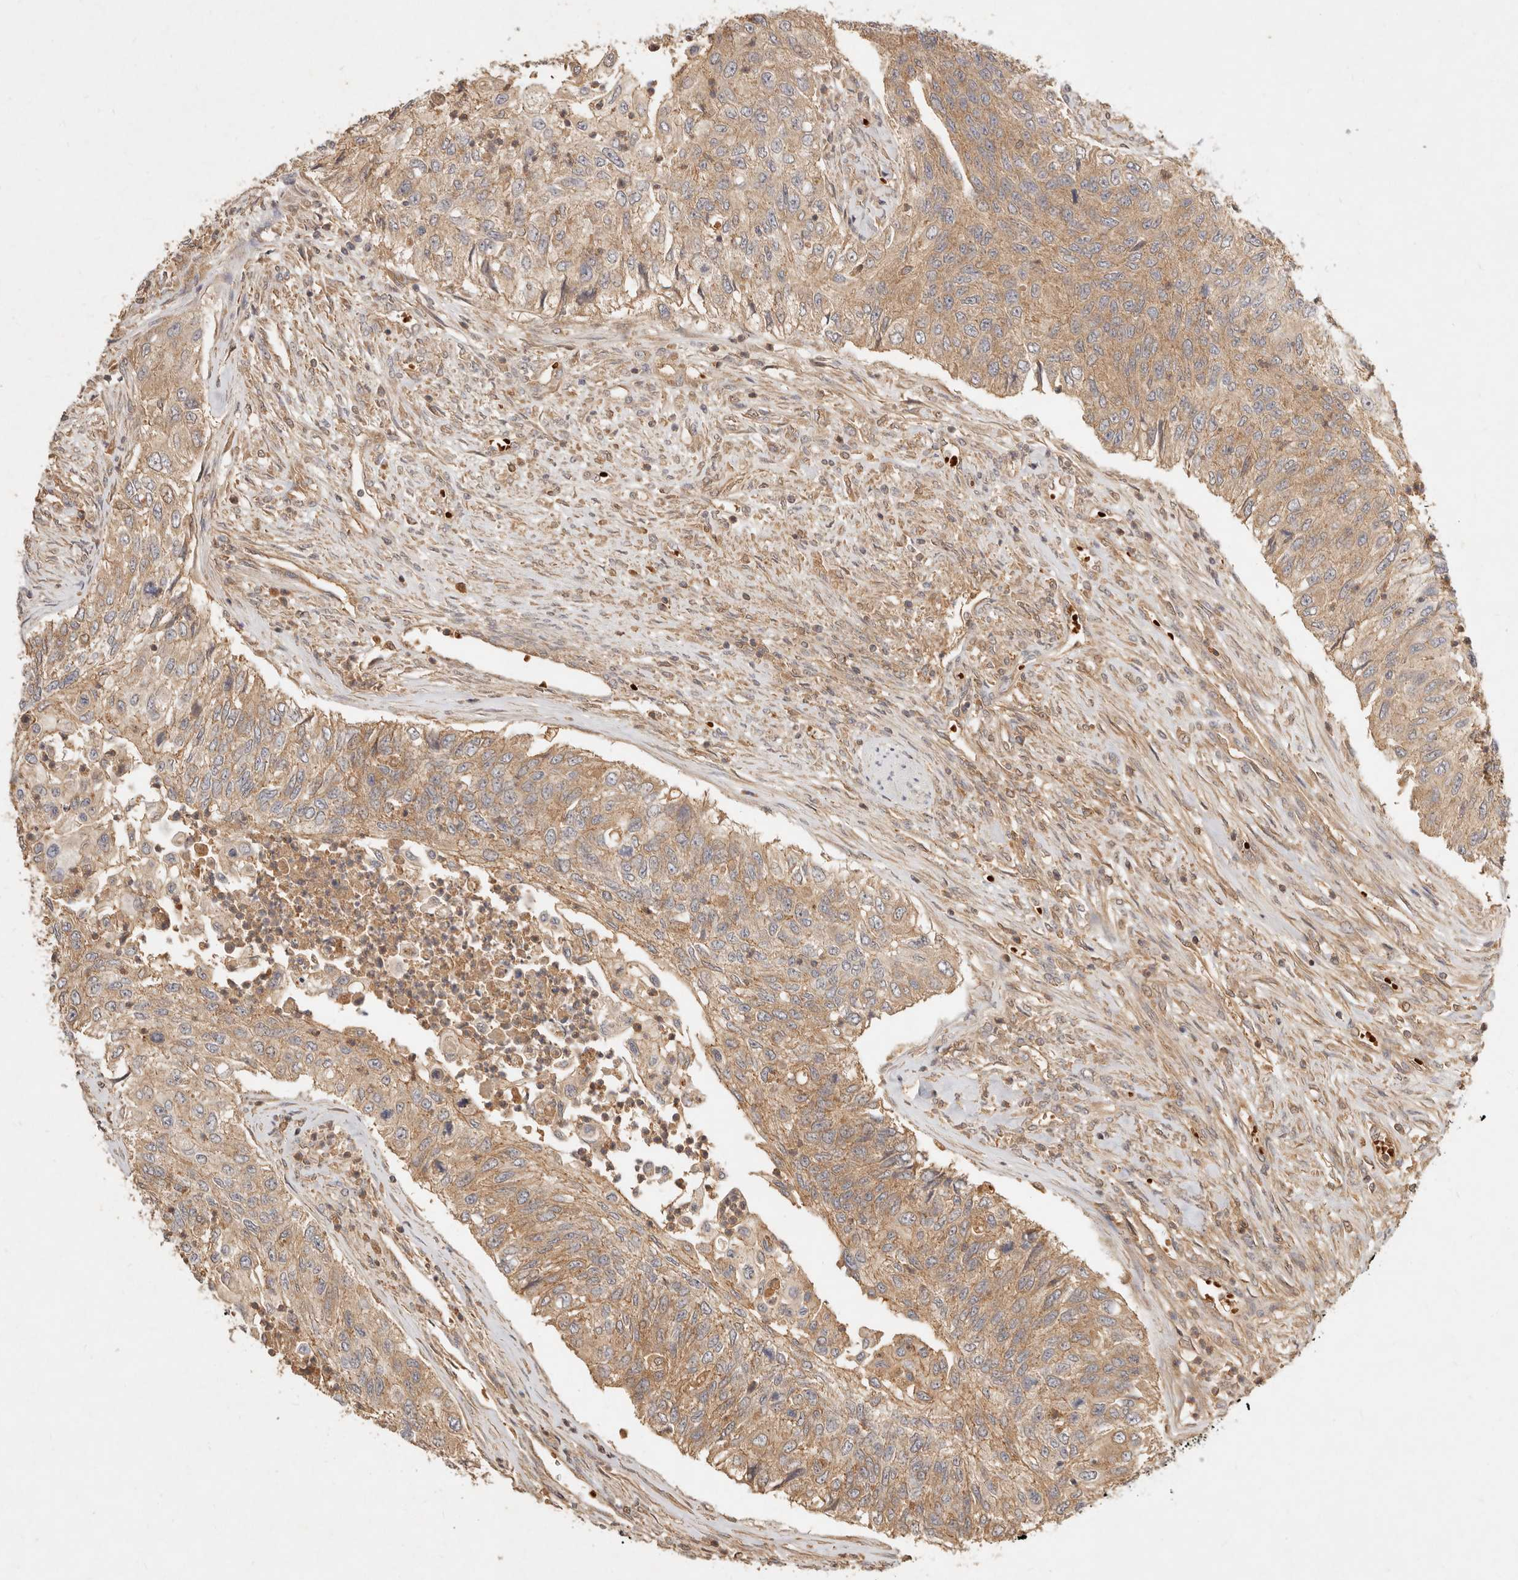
{"staining": {"intensity": "moderate", "quantity": ">75%", "location": "cytoplasmic/membranous"}, "tissue": "urothelial cancer", "cell_type": "Tumor cells", "image_type": "cancer", "snomed": [{"axis": "morphology", "description": "Urothelial carcinoma, High grade"}, {"axis": "topography", "description": "Urinary bladder"}], "caption": "Protein analysis of urothelial cancer tissue exhibits moderate cytoplasmic/membranous expression in about >75% of tumor cells. (DAB IHC with brightfield microscopy, high magnification).", "gene": "FREM2", "patient": {"sex": "female", "age": 60}}